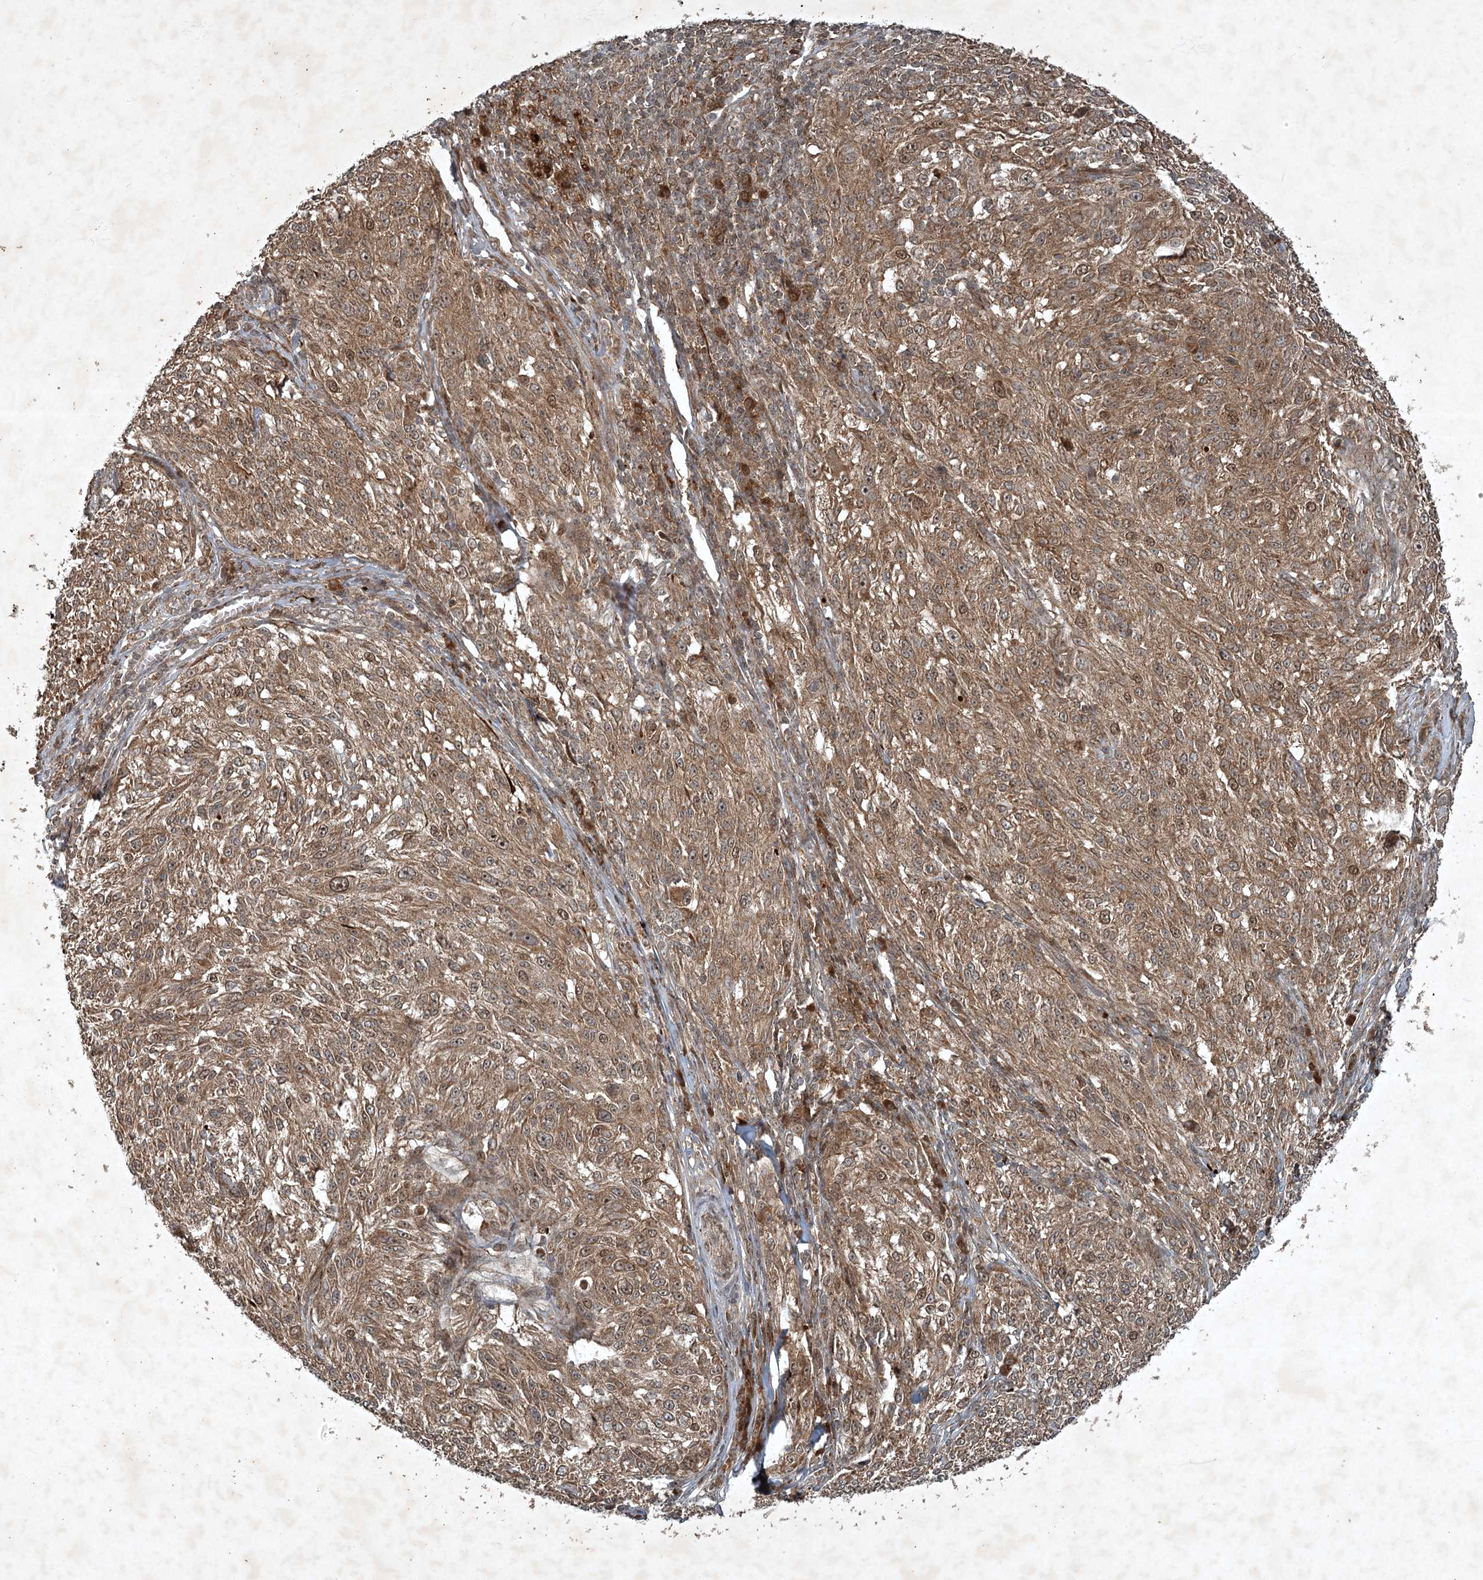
{"staining": {"intensity": "moderate", "quantity": ">75%", "location": "cytoplasmic/membranous,nuclear"}, "tissue": "melanoma", "cell_type": "Tumor cells", "image_type": "cancer", "snomed": [{"axis": "morphology", "description": "Malignant melanoma, NOS"}, {"axis": "topography", "description": "Skin of trunk"}], "caption": "This micrograph shows malignant melanoma stained with immunohistochemistry (IHC) to label a protein in brown. The cytoplasmic/membranous and nuclear of tumor cells show moderate positivity for the protein. Nuclei are counter-stained blue.", "gene": "UNC93A", "patient": {"sex": "male", "age": 71}}